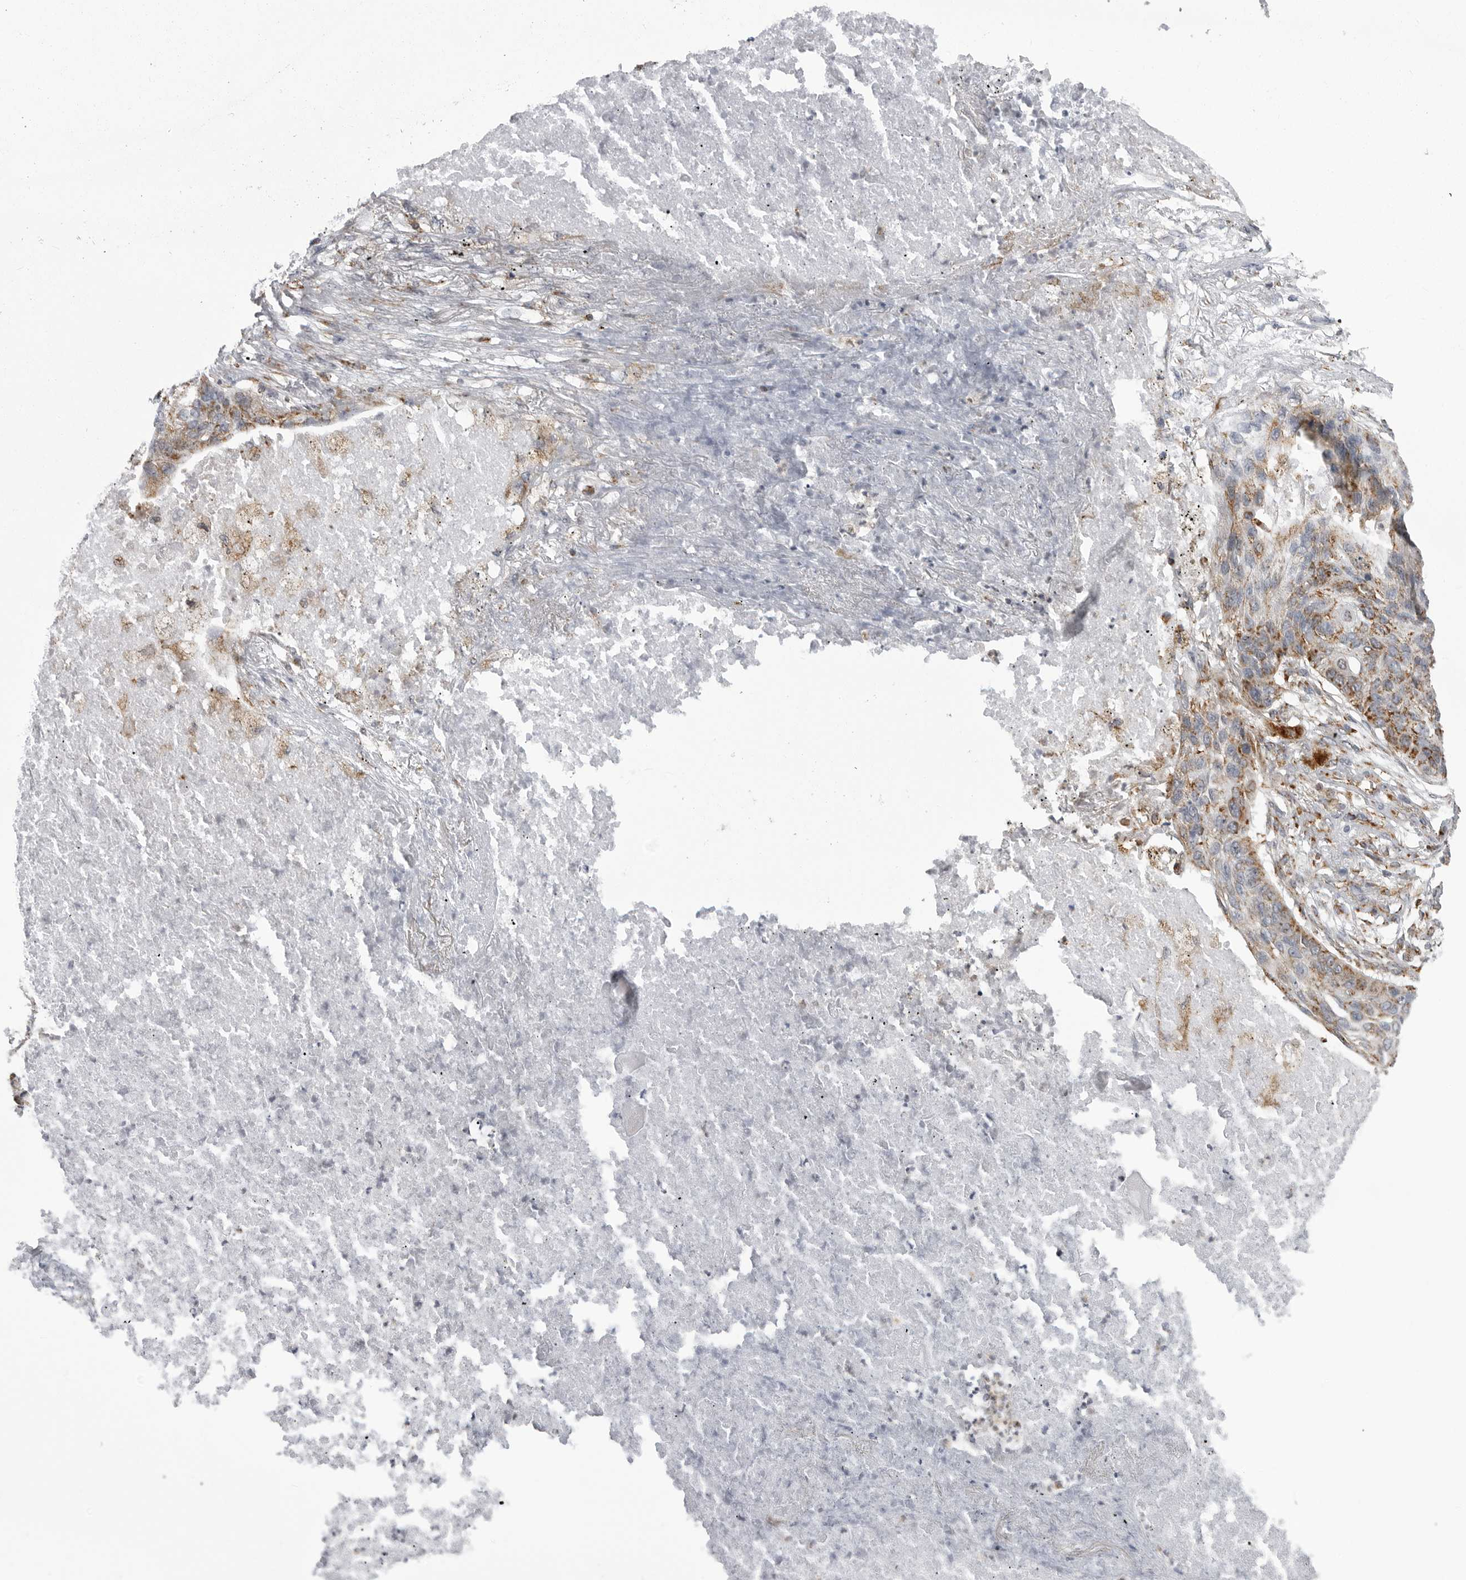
{"staining": {"intensity": "moderate", "quantity": ">75%", "location": "cytoplasmic/membranous"}, "tissue": "lung cancer", "cell_type": "Tumor cells", "image_type": "cancer", "snomed": [{"axis": "morphology", "description": "Squamous cell carcinoma, NOS"}, {"axis": "topography", "description": "Lung"}], "caption": "Squamous cell carcinoma (lung) stained with IHC reveals moderate cytoplasmic/membranous expression in approximately >75% of tumor cells.", "gene": "FH", "patient": {"sex": "female", "age": 63}}